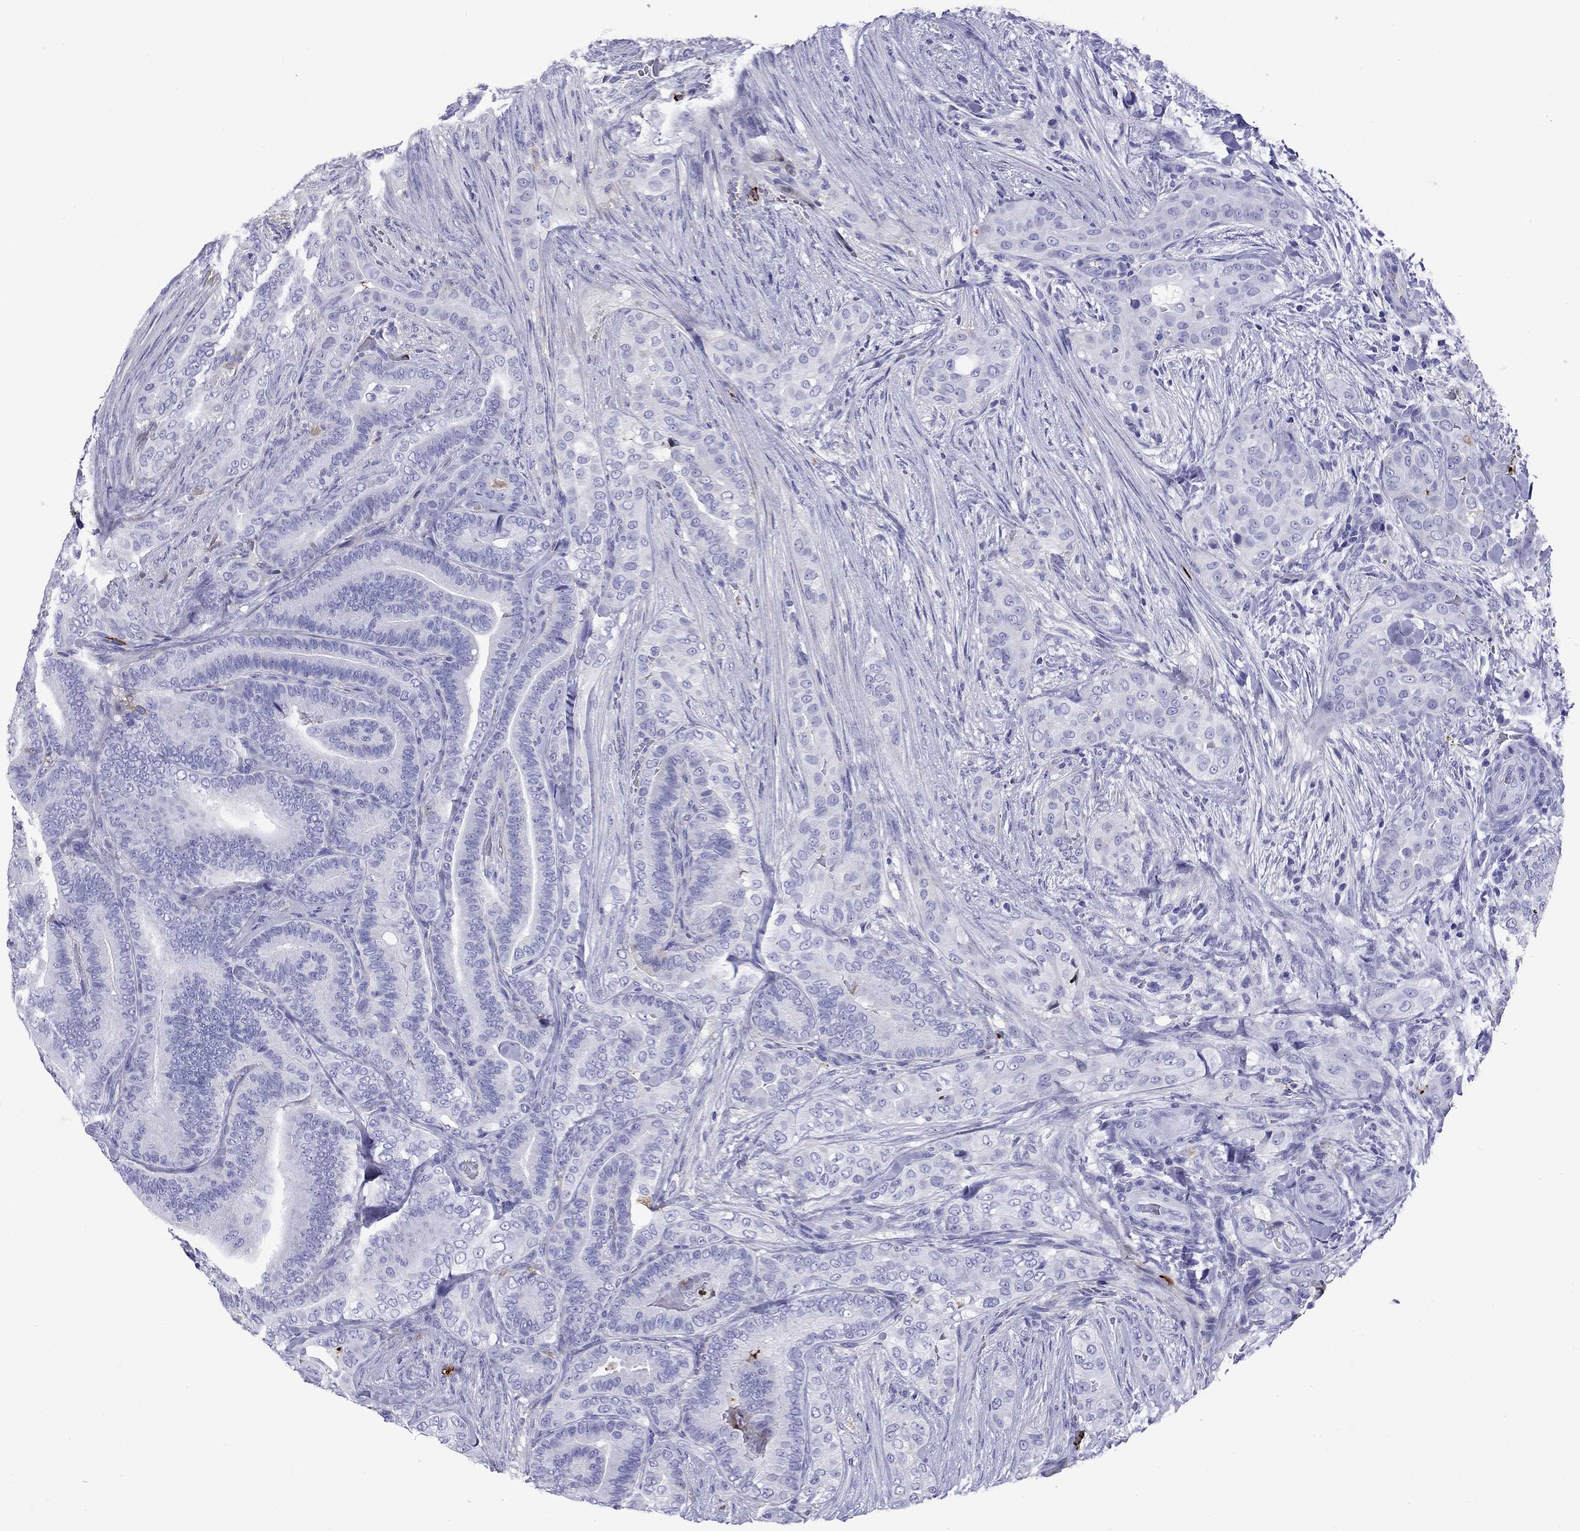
{"staining": {"intensity": "negative", "quantity": "none", "location": "none"}, "tissue": "thyroid cancer", "cell_type": "Tumor cells", "image_type": "cancer", "snomed": [{"axis": "morphology", "description": "Papillary adenocarcinoma, NOS"}, {"axis": "topography", "description": "Thyroid gland"}], "caption": "The IHC image has no significant positivity in tumor cells of papillary adenocarcinoma (thyroid) tissue.", "gene": "SERPINA3", "patient": {"sex": "male", "age": 61}}